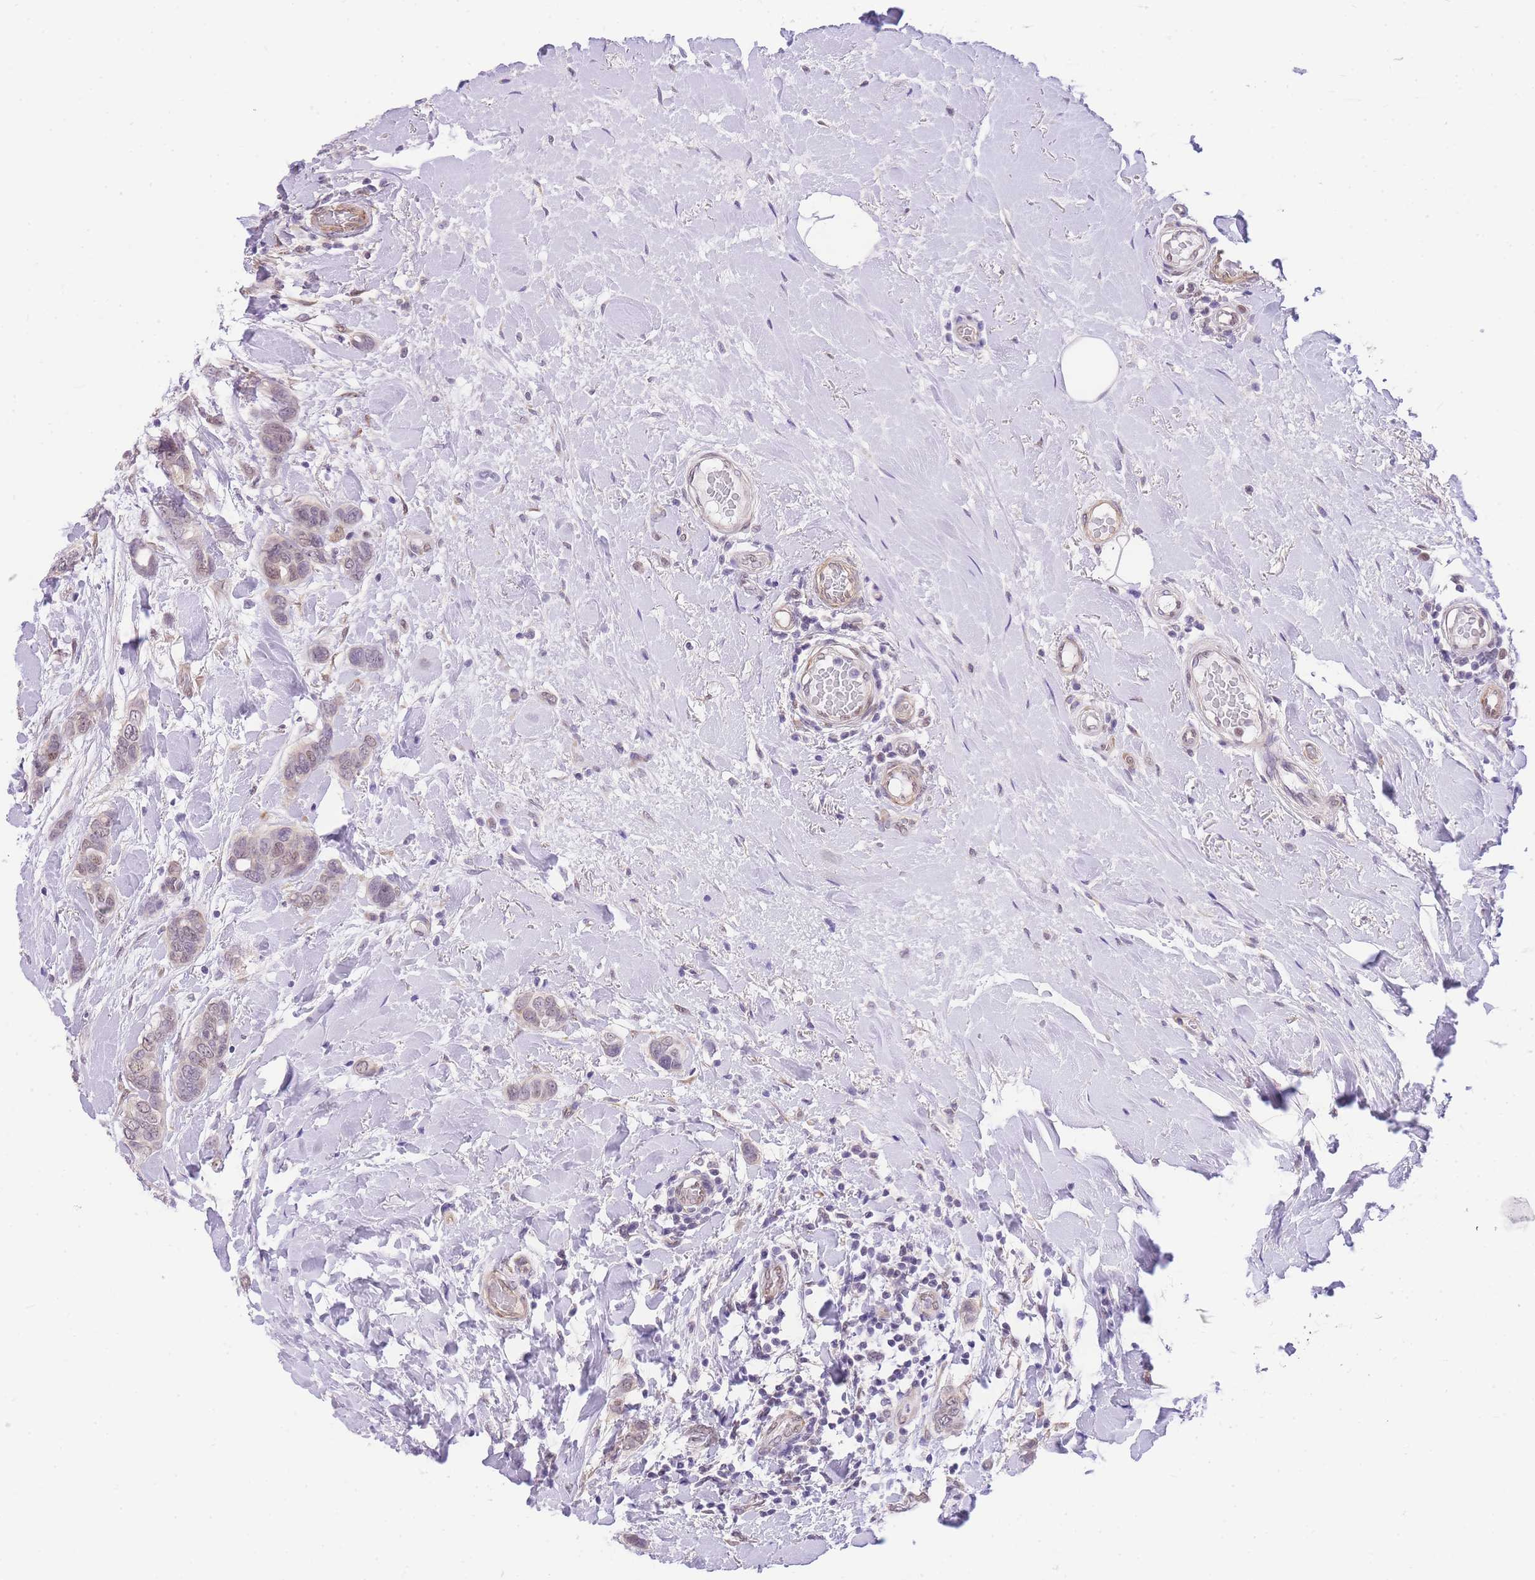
{"staining": {"intensity": "weak", "quantity": "<25%", "location": "nuclear"}, "tissue": "breast cancer", "cell_type": "Tumor cells", "image_type": "cancer", "snomed": [{"axis": "morphology", "description": "Lobular carcinoma"}, {"axis": "topography", "description": "Breast"}], "caption": "High power microscopy image of an IHC image of lobular carcinoma (breast), revealing no significant positivity in tumor cells.", "gene": "S100PBP", "patient": {"sex": "female", "age": 51}}